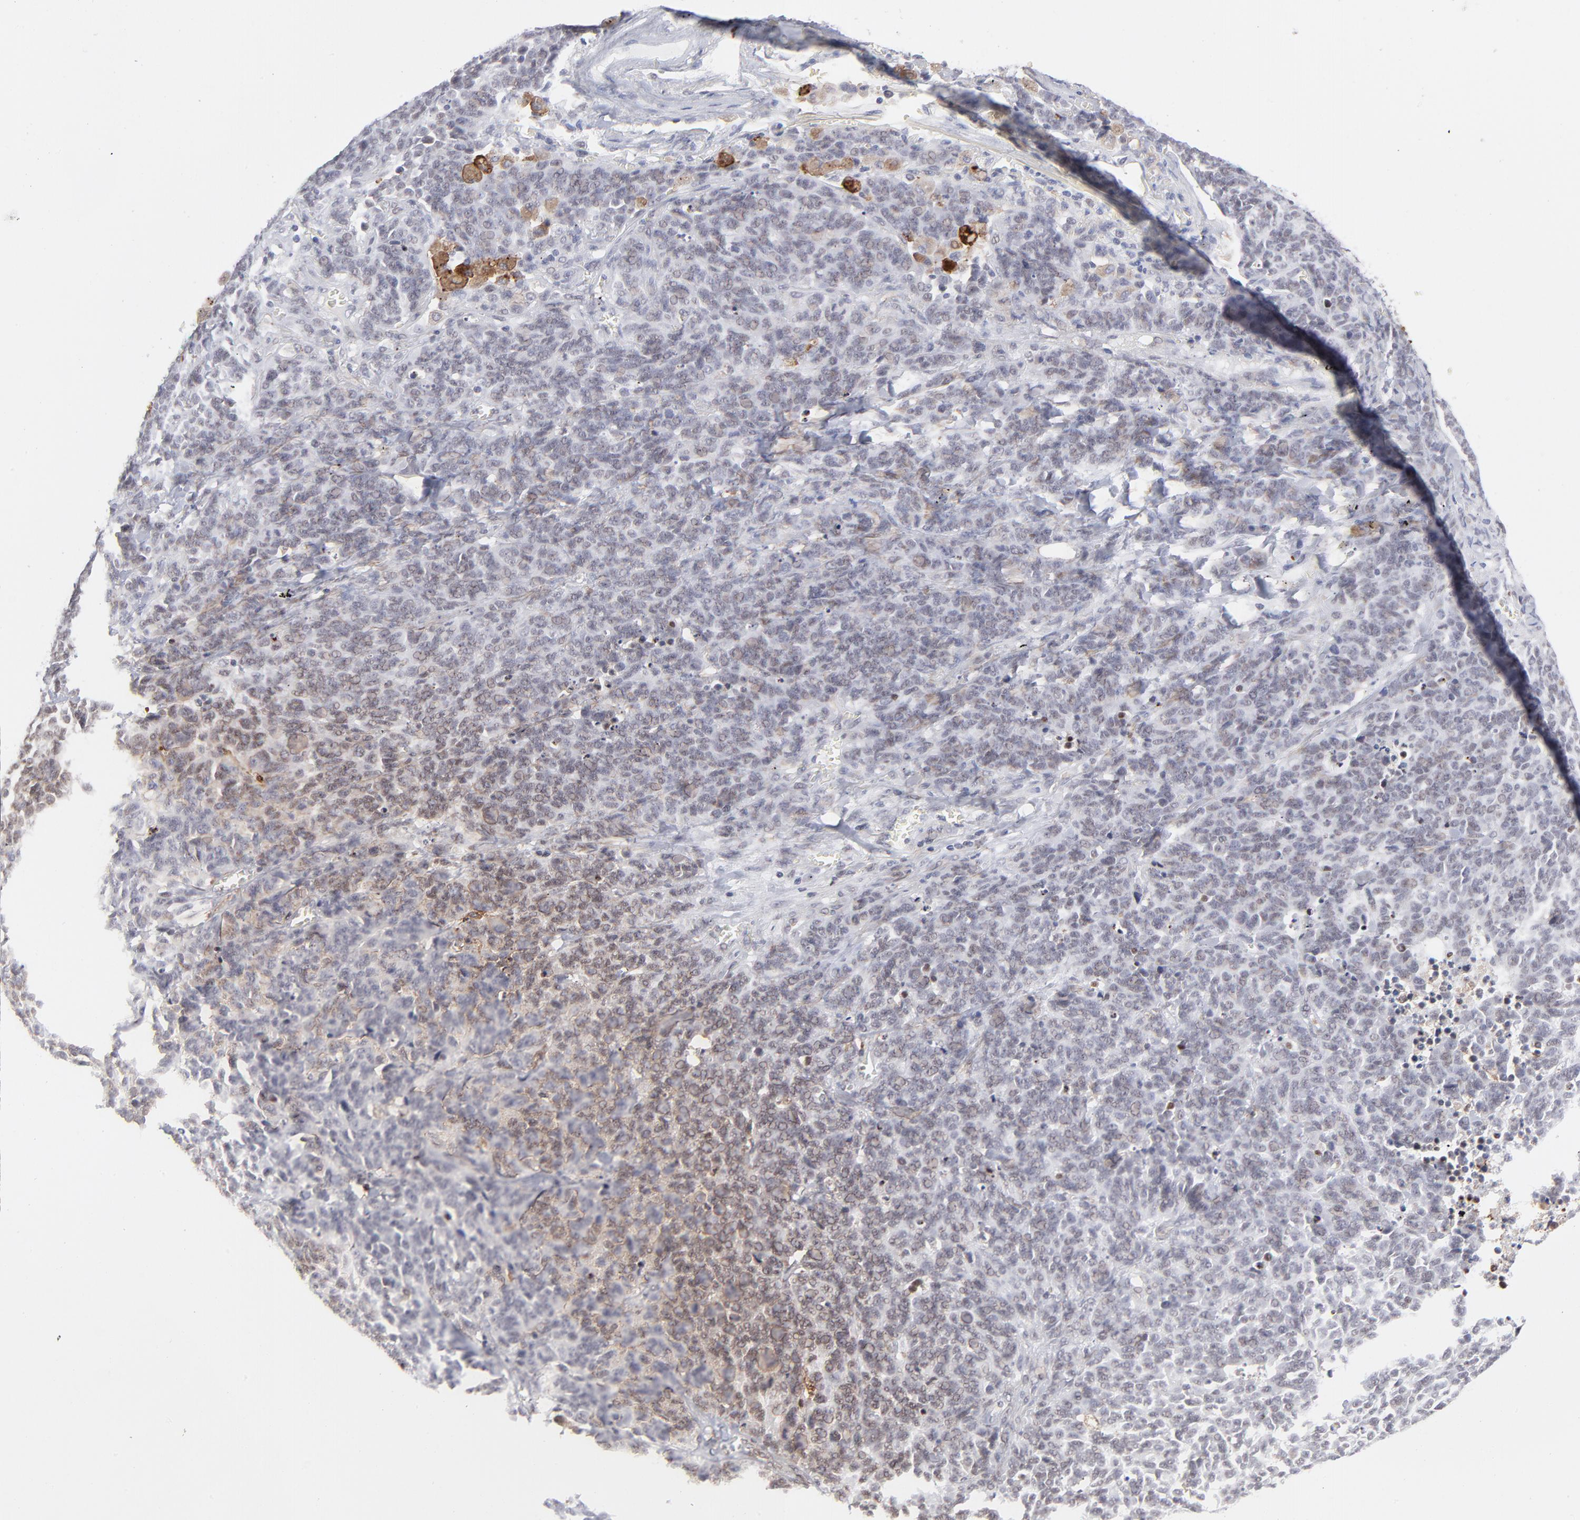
{"staining": {"intensity": "negative", "quantity": "none", "location": "none"}, "tissue": "lung cancer", "cell_type": "Tumor cells", "image_type": "cancer", "snomed": [{"axis": "morphology", "description": "Neoplasm, malignant, NOS"}, {"axis": "topography", "description": "Lung"}], "caption": "IHC photomicrograph of lung neoplasm (malignant) stained for a protein (brown), which demonstrates no positivity in tumor cells. Nuclei are stained in blue.", "gene": "CCR2", "patient": {"sex": "female", "age": 58}}